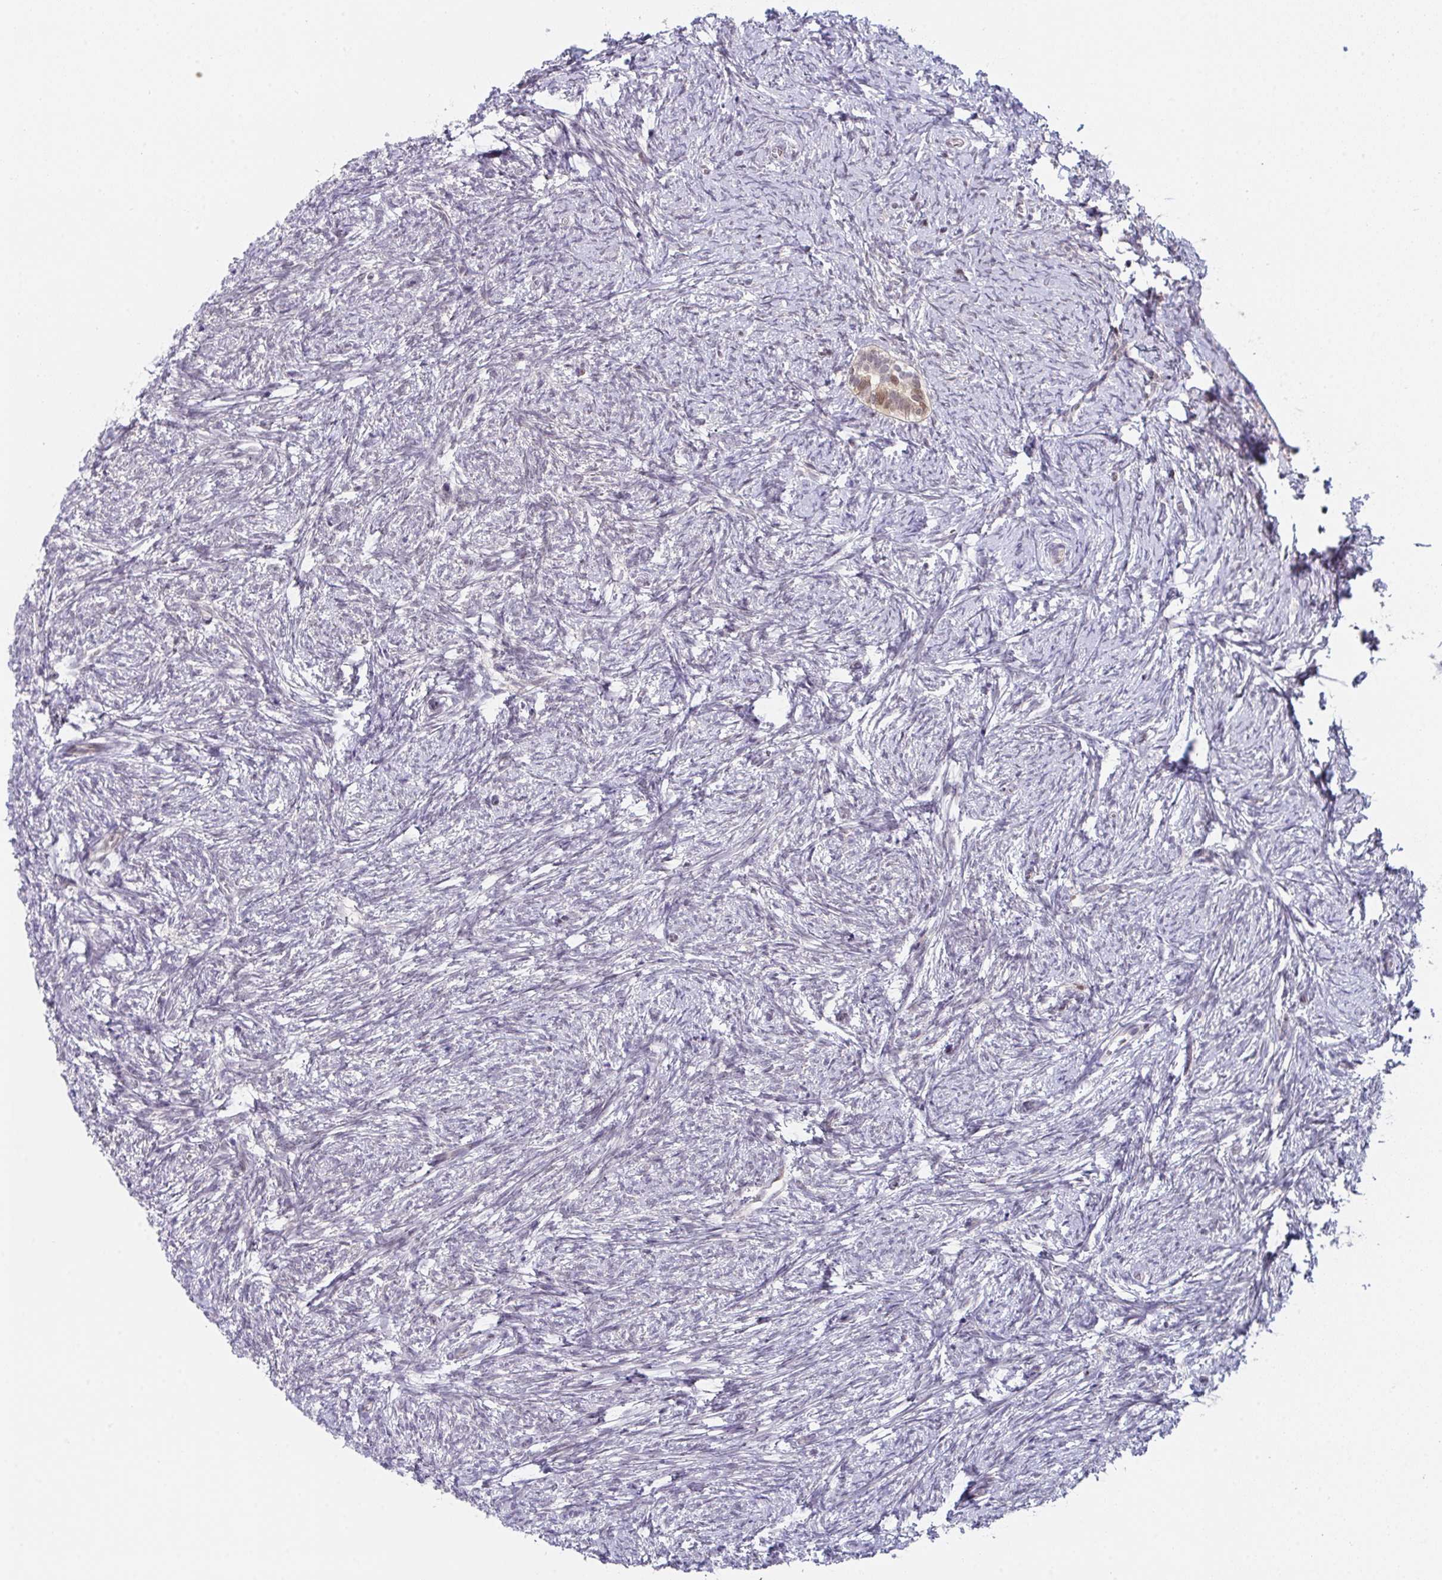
{"staining": {"intensity": "moderate", "quantity": "<25%", "location": "nuclear"}, "tissue": "ovary", "cell_type": "Follicle cells", "image_type": "normal", "snomed": [{"axis": "morphology", "description": "Normal tissue, NOS"}, {"axis": "topography", "description": "Ovary"}], "caption": "Unremarkable ovary was stained to show a protein in brown. There is low levels of moderate nuclear staining in about <25% of follicle cells. (brown staining indicates protein expression, while blue staining denotes nuclei).", "gene": "RBM18", "patient": {"sex": "female", "age": 41}}